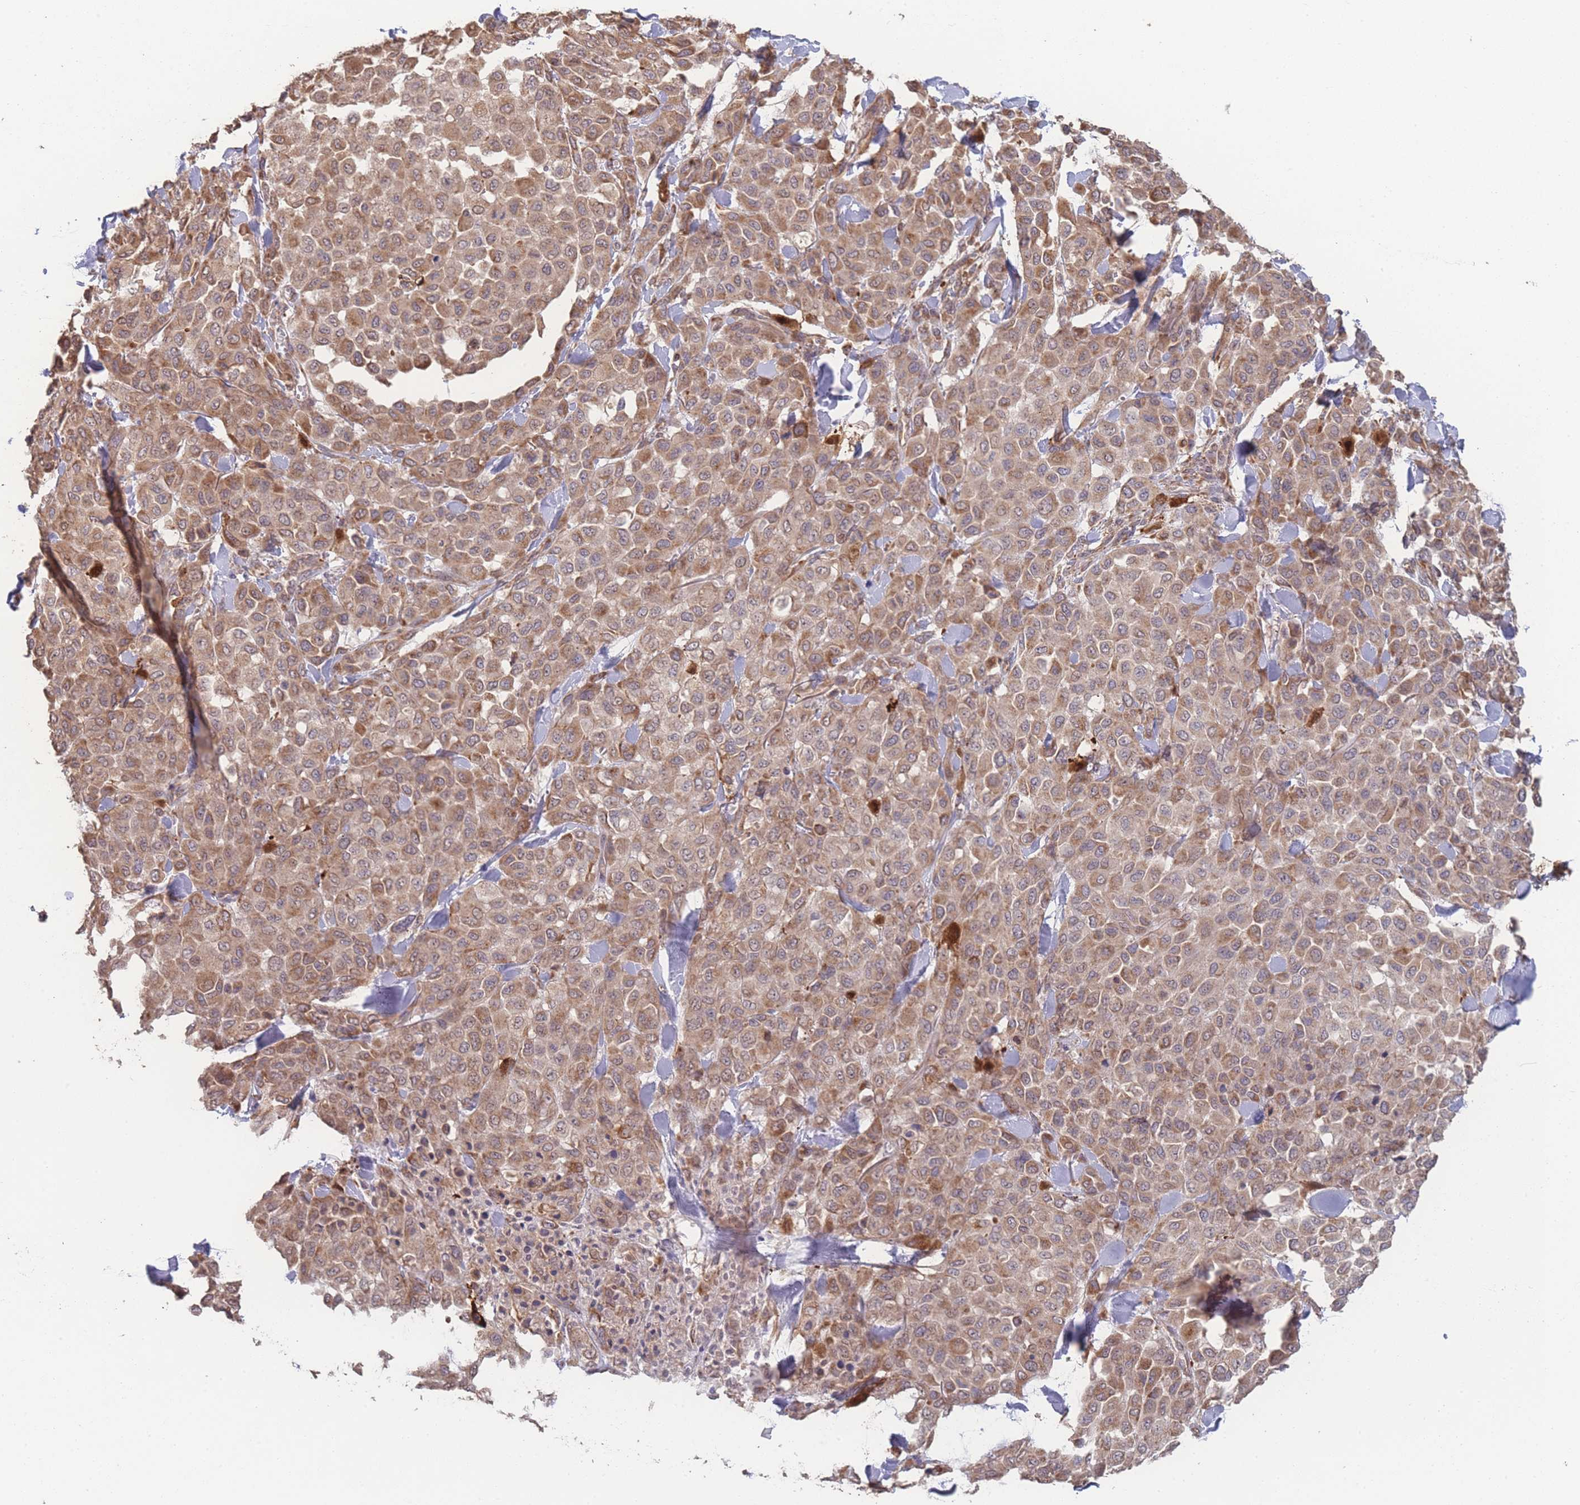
{"staining": {"intensity": "moderate", "quantity": ">75%", "location": "cytoplasmic/membranous"}, "tissue": "melanoma", "cell_type": "Tumor cells", "image_type": "cancer", "snomed": [{"axis": "morphology", "description": "Malignant melanoma, Metastatic site"}, {"axis": "topography", "description": "Skin"}], "caption": "The immunohistochemical stain labels moderate cytoplasmic/membranous staining in tumor cells of malignant melanoma (metastatic site) tissue.", "gene": "PXMP4", "patient": {"sex": "female", "age": 81}}